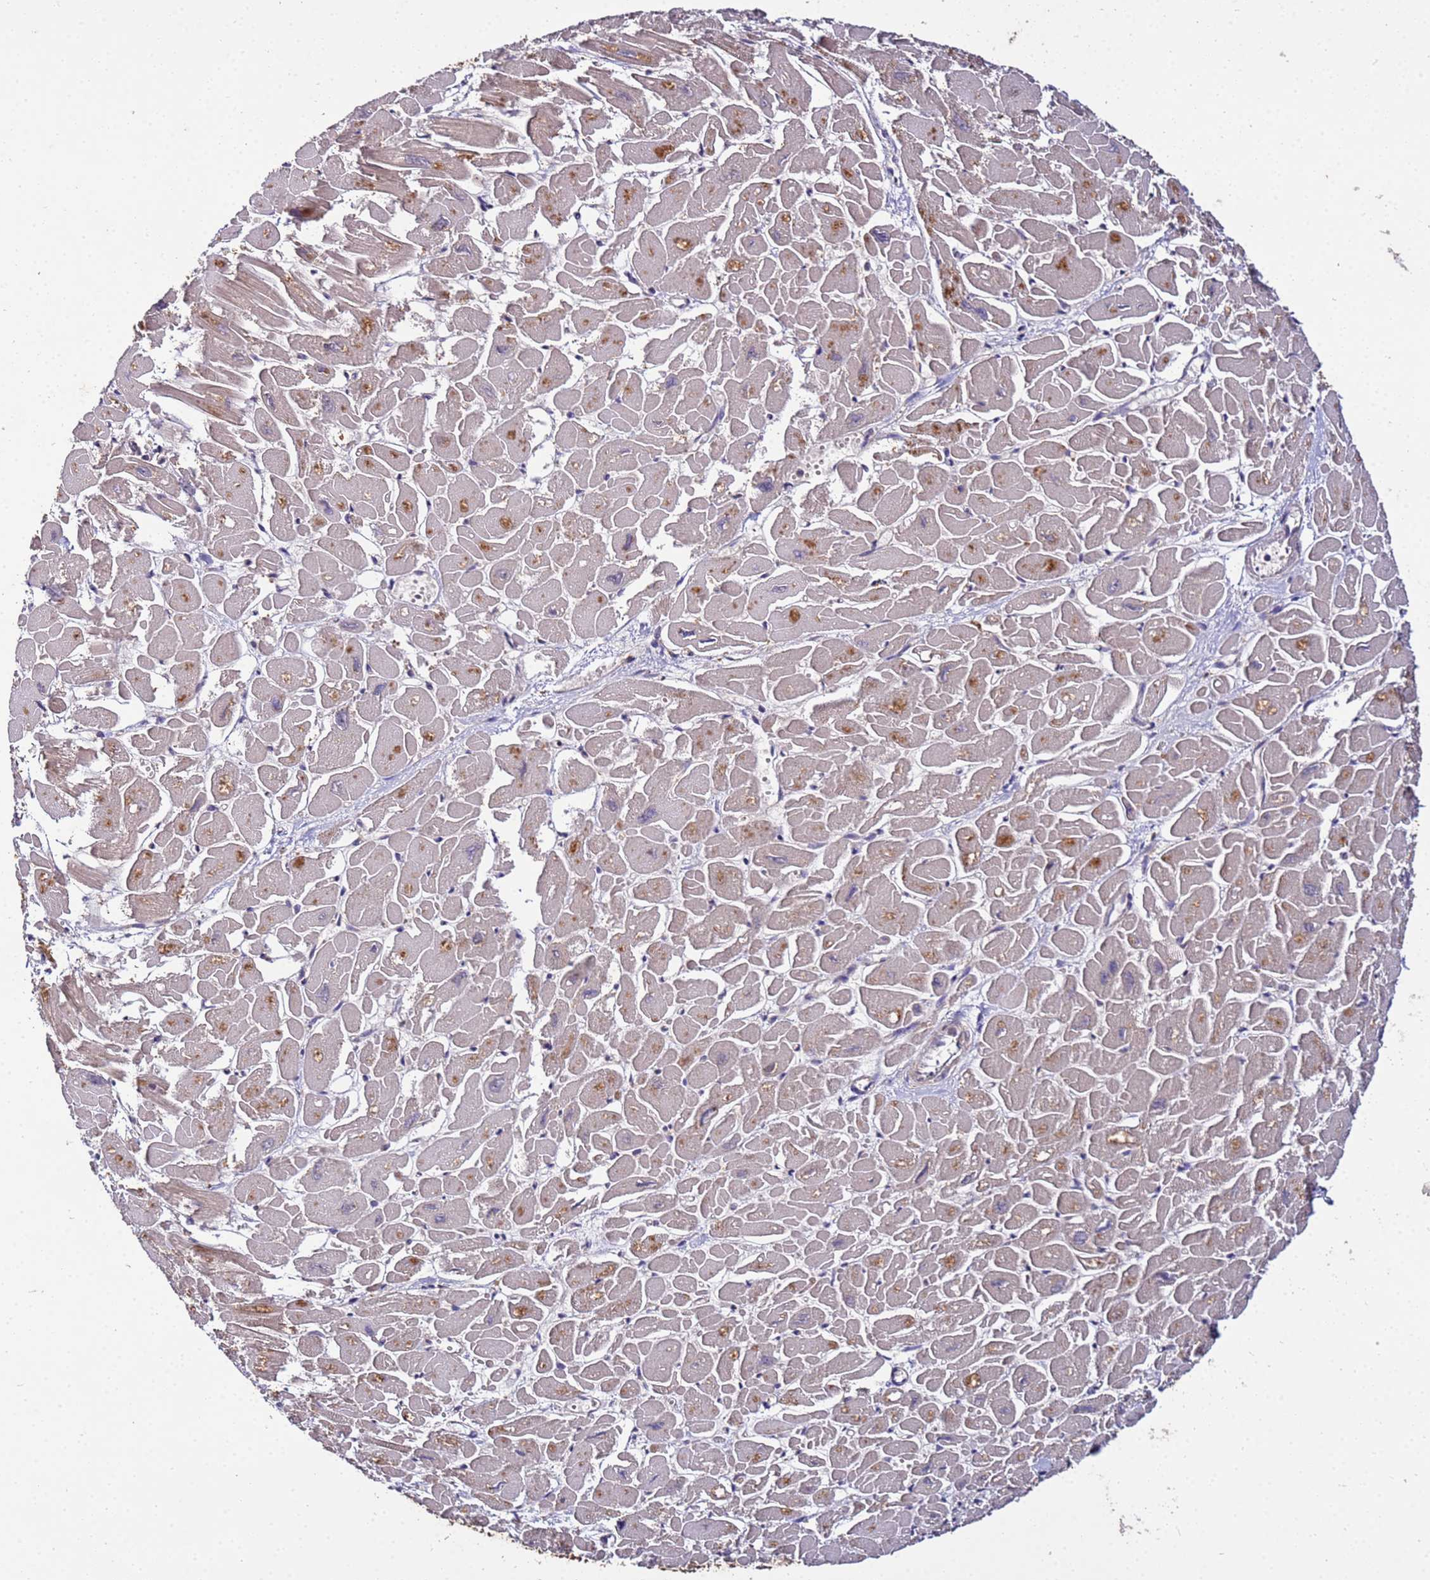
{"staining": {"intensity": "moderate", "quantity": "25%-75%", "location": "cytoplasmic/membranous"}, "tissue": "heart muscle", "cell_type": "Cardiomyocytes", "image_type": "normal", "snomed": [{"axis": "morphology", "description": "Normal tissue, NOS"}, {"axis": "topography", "description": "Heart"}], "caption": "Unremarkable heart muscle exhibits moderate cytoplasmic/membranous staining in about 25%-75% of cardiomyocytes, visualized by immunohistochemistry. The protein of interest is shown in brown color, while the nuclei are stained blue.", "gene": "GSPT2", "patient": {"sex": "male", "age": 54}}